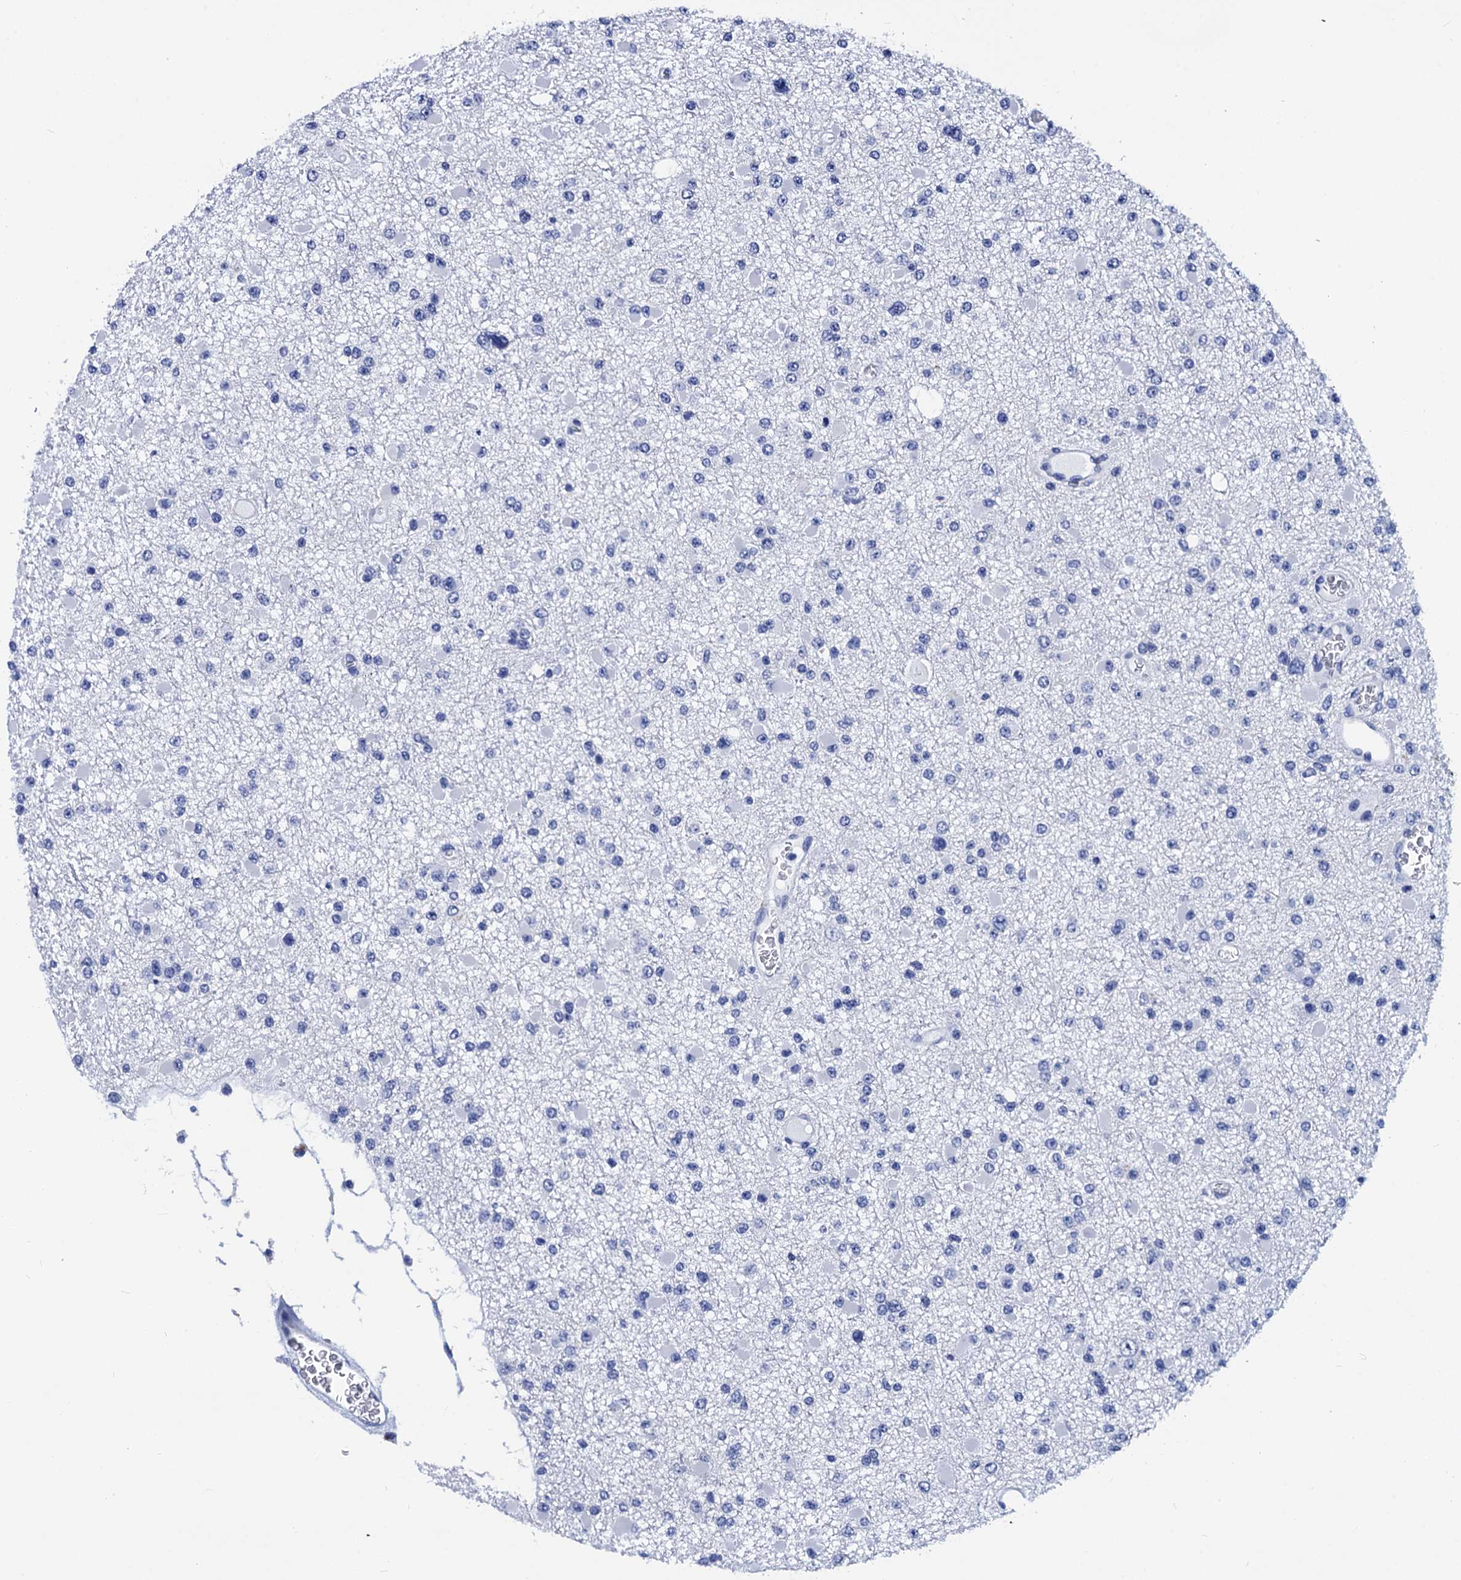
{"staining": {"intensity": "negative", "quantity": "none", "location": "none"}, "tissue": "glioma", "cell_type": "Tumor cells", "image_type": "cancer", "snomed": [{"axis": "morphology", "description": "Glioma, malignant, Low grade"}, {"axis": "topography", "description": "Brain"}], "caption": "High magnification brightfield microscopy of low-grade glioma (malignant) stained with DAB (3,3'-diaminobenzidine) (brown) and counterstained with hematoxylin (blue): tumor cells show no significant positivity.", "gene": "MYBPC3", "patient": {"sex": "female", "age": 22}}